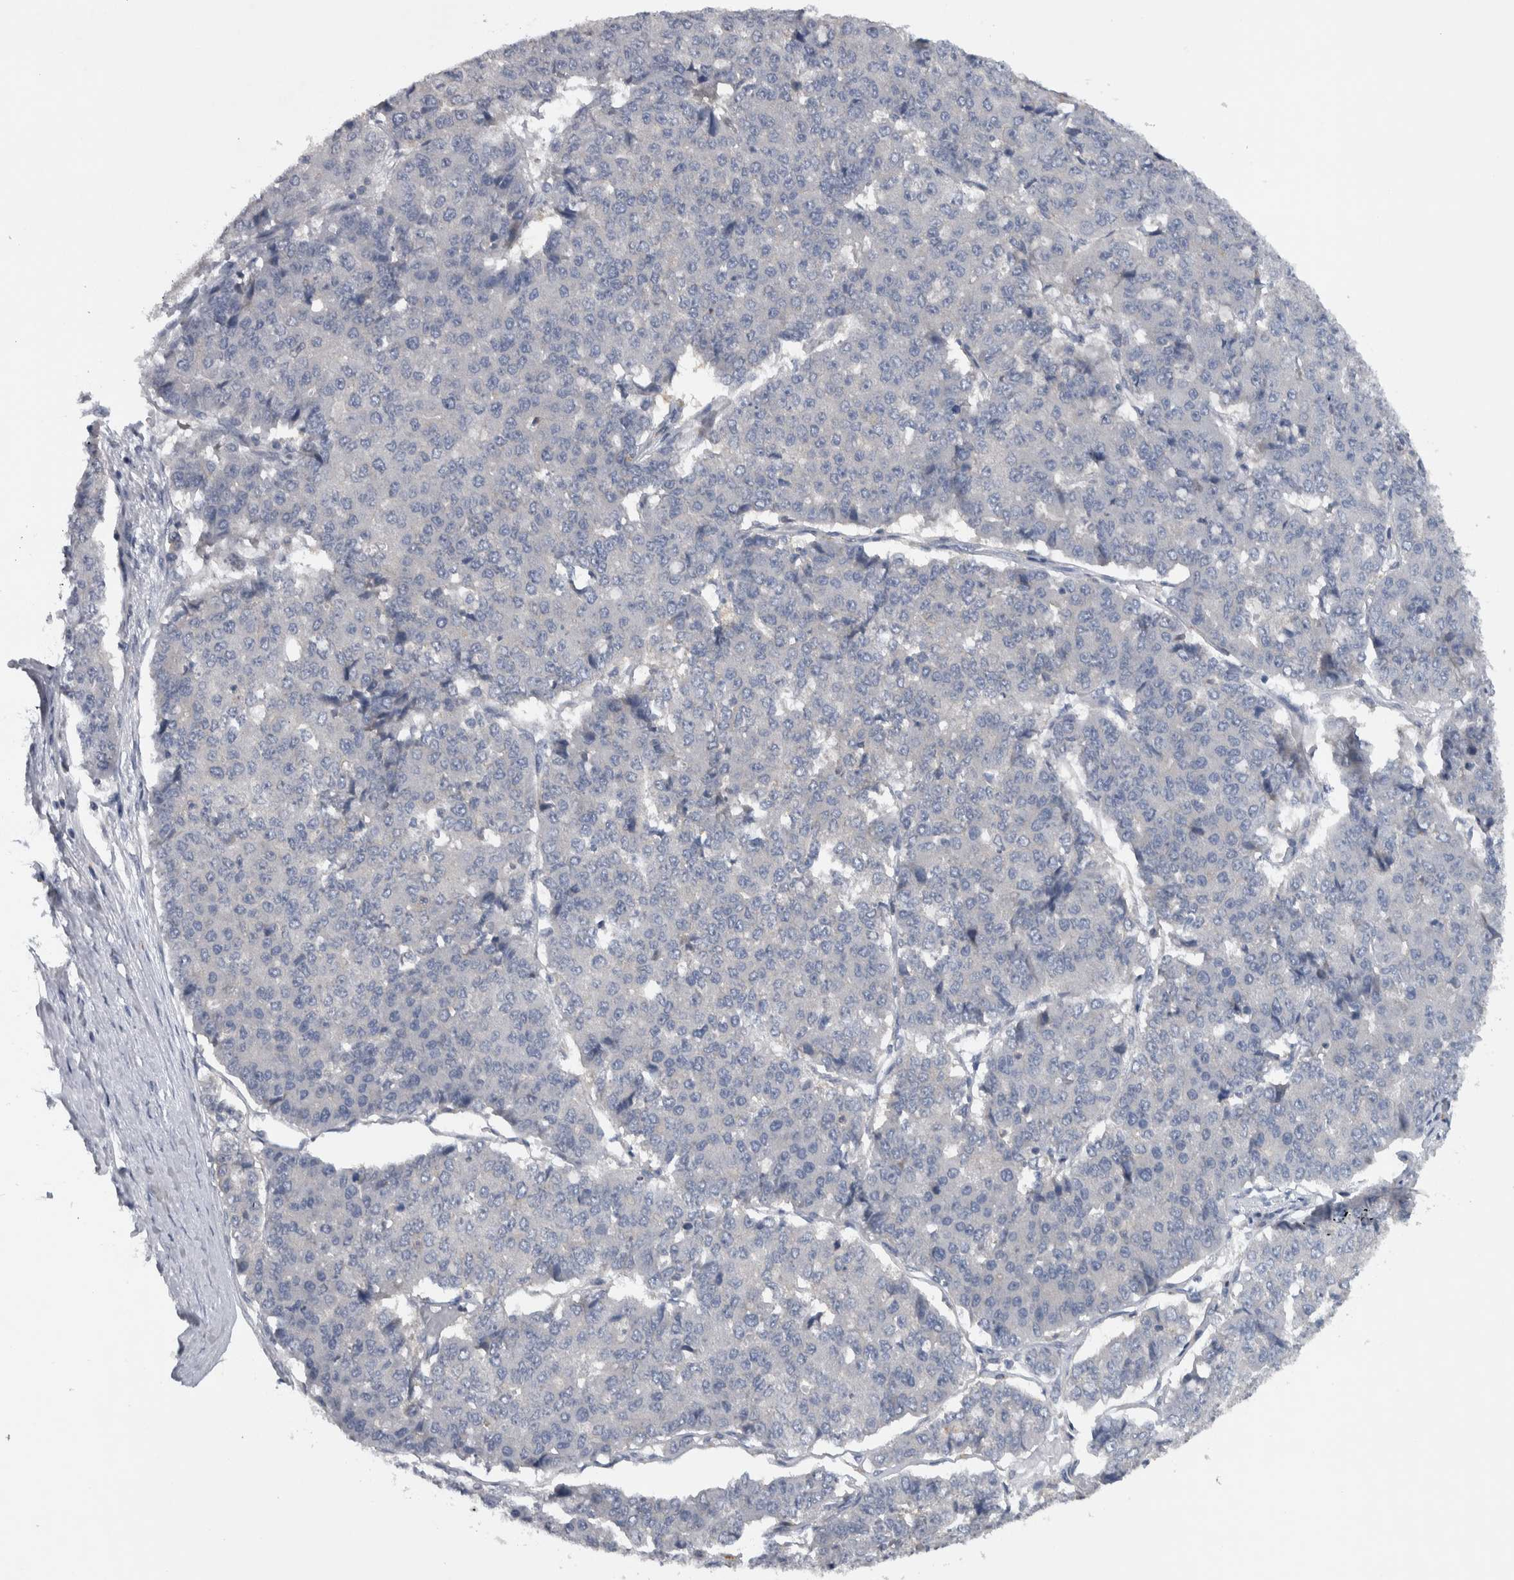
{"staining": {"intensity": "negative", "quantity": "none", "location": "none"}, "tissue": "pancreatic cancer", "cell_type": "Tumor cells", "image_type": "cancer", "snomed": [{"axis": "morphology", "description": "Adenocarcinoma, NOS"}, {"axis": "topography", "description": "Pancreas"}], "caption": "A high-resolution image shows immunohistochemistry staining of pancreatic cancer, which exhibits no significant expression in tumor cells.", "gene": "NT5C2", "patient": {"sex": "male", "age": 50}}